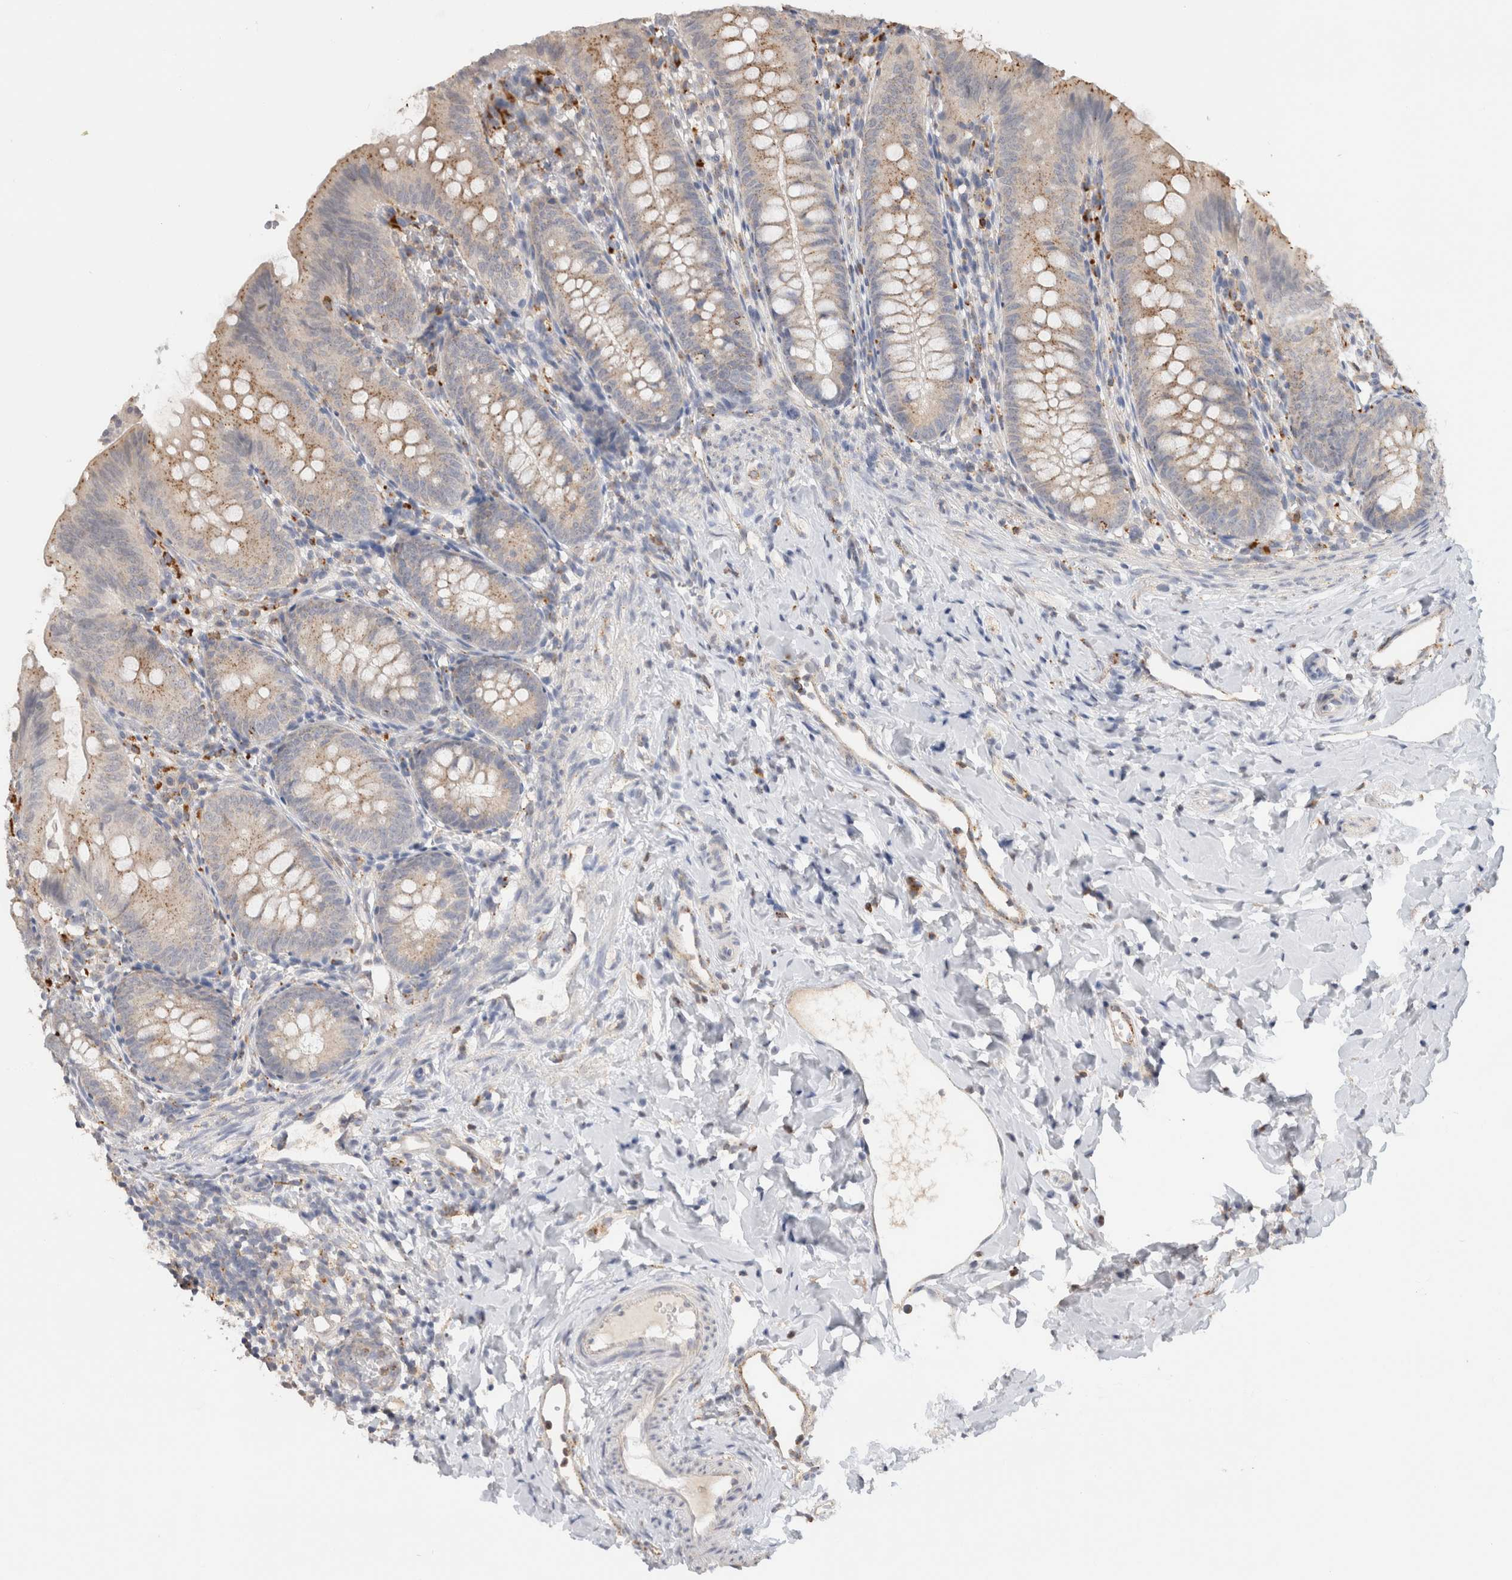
{"staining": {"intensity": "moderate", "quantity": "<25%", "location": "cytoplasmic/membranous"}, "tissue": "appendix", "cell_type": "Glandular cells", "image_type": "normal", "snomed": [{"axis": "morphology", "description": "Normal tissue, NOS"}, {"axis": "topography", "description": "Appendix"}], "caption": "This photomicrograph exhibits immunohistochemistry staining of benign appendix, with low moderate cytoplasmic/membranous expression in approximately <25% of glandular cells.", "gene": "GNS", "patient": {"sex": "male", "age": 1}}